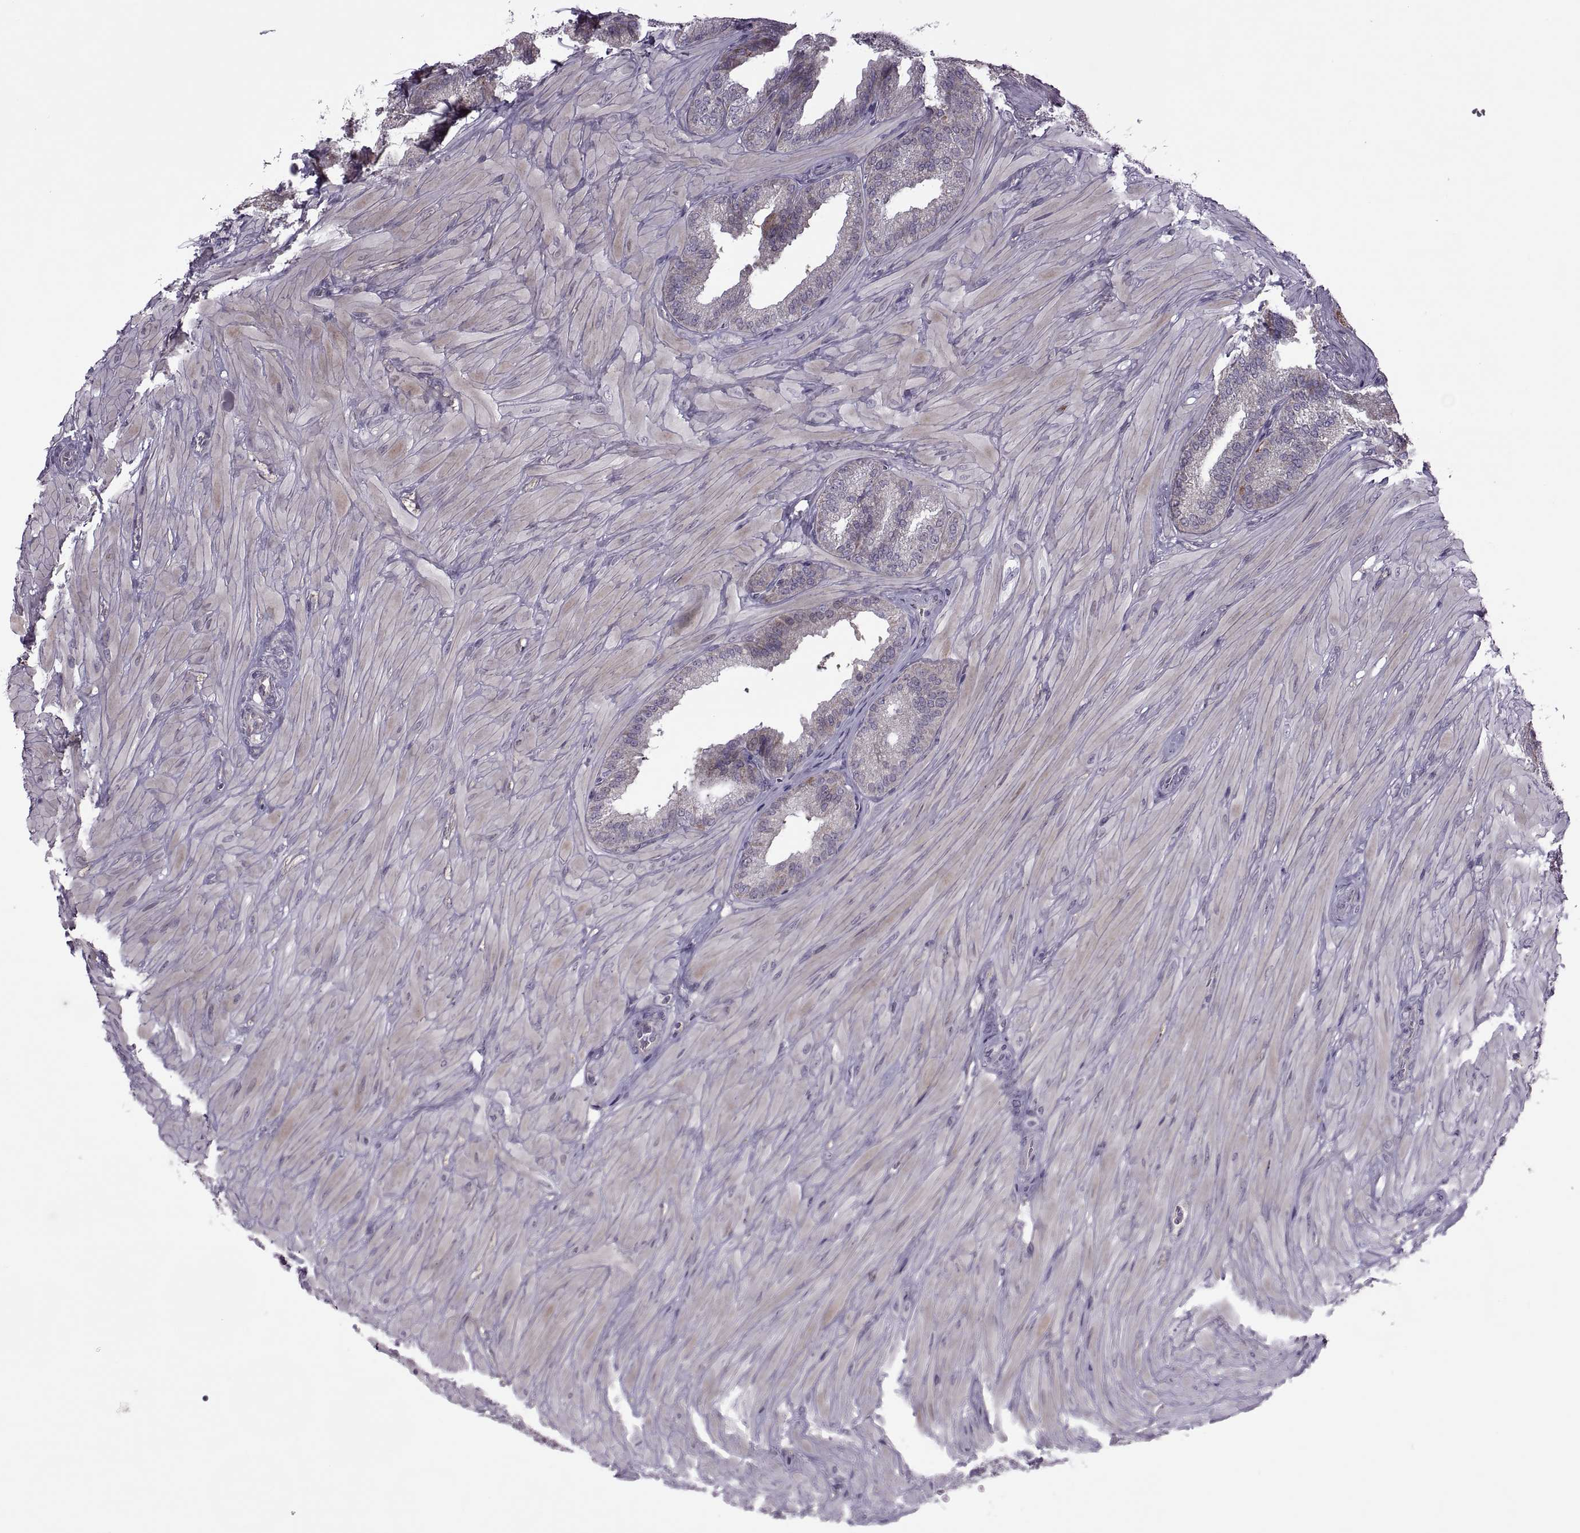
{"staining": {"intensity": "negative", "quantity": "none", "location": "none"}, "tissue": "seminal vesicle", "cell_type": "Glandular cells", "image_type": "normal", "snomed": [{"axis": "morphology", "description": "Normal tissue, NOS"}, {"axis": "topography", "description": "Seminal veicle"}], "caption": "This is an immunohistochemistry photomicrograph of benign human seminal vesicle. There is no positivity in glandular cells.", "gene": "ODF3", "patient": {"sex": "male", "age": 37}}